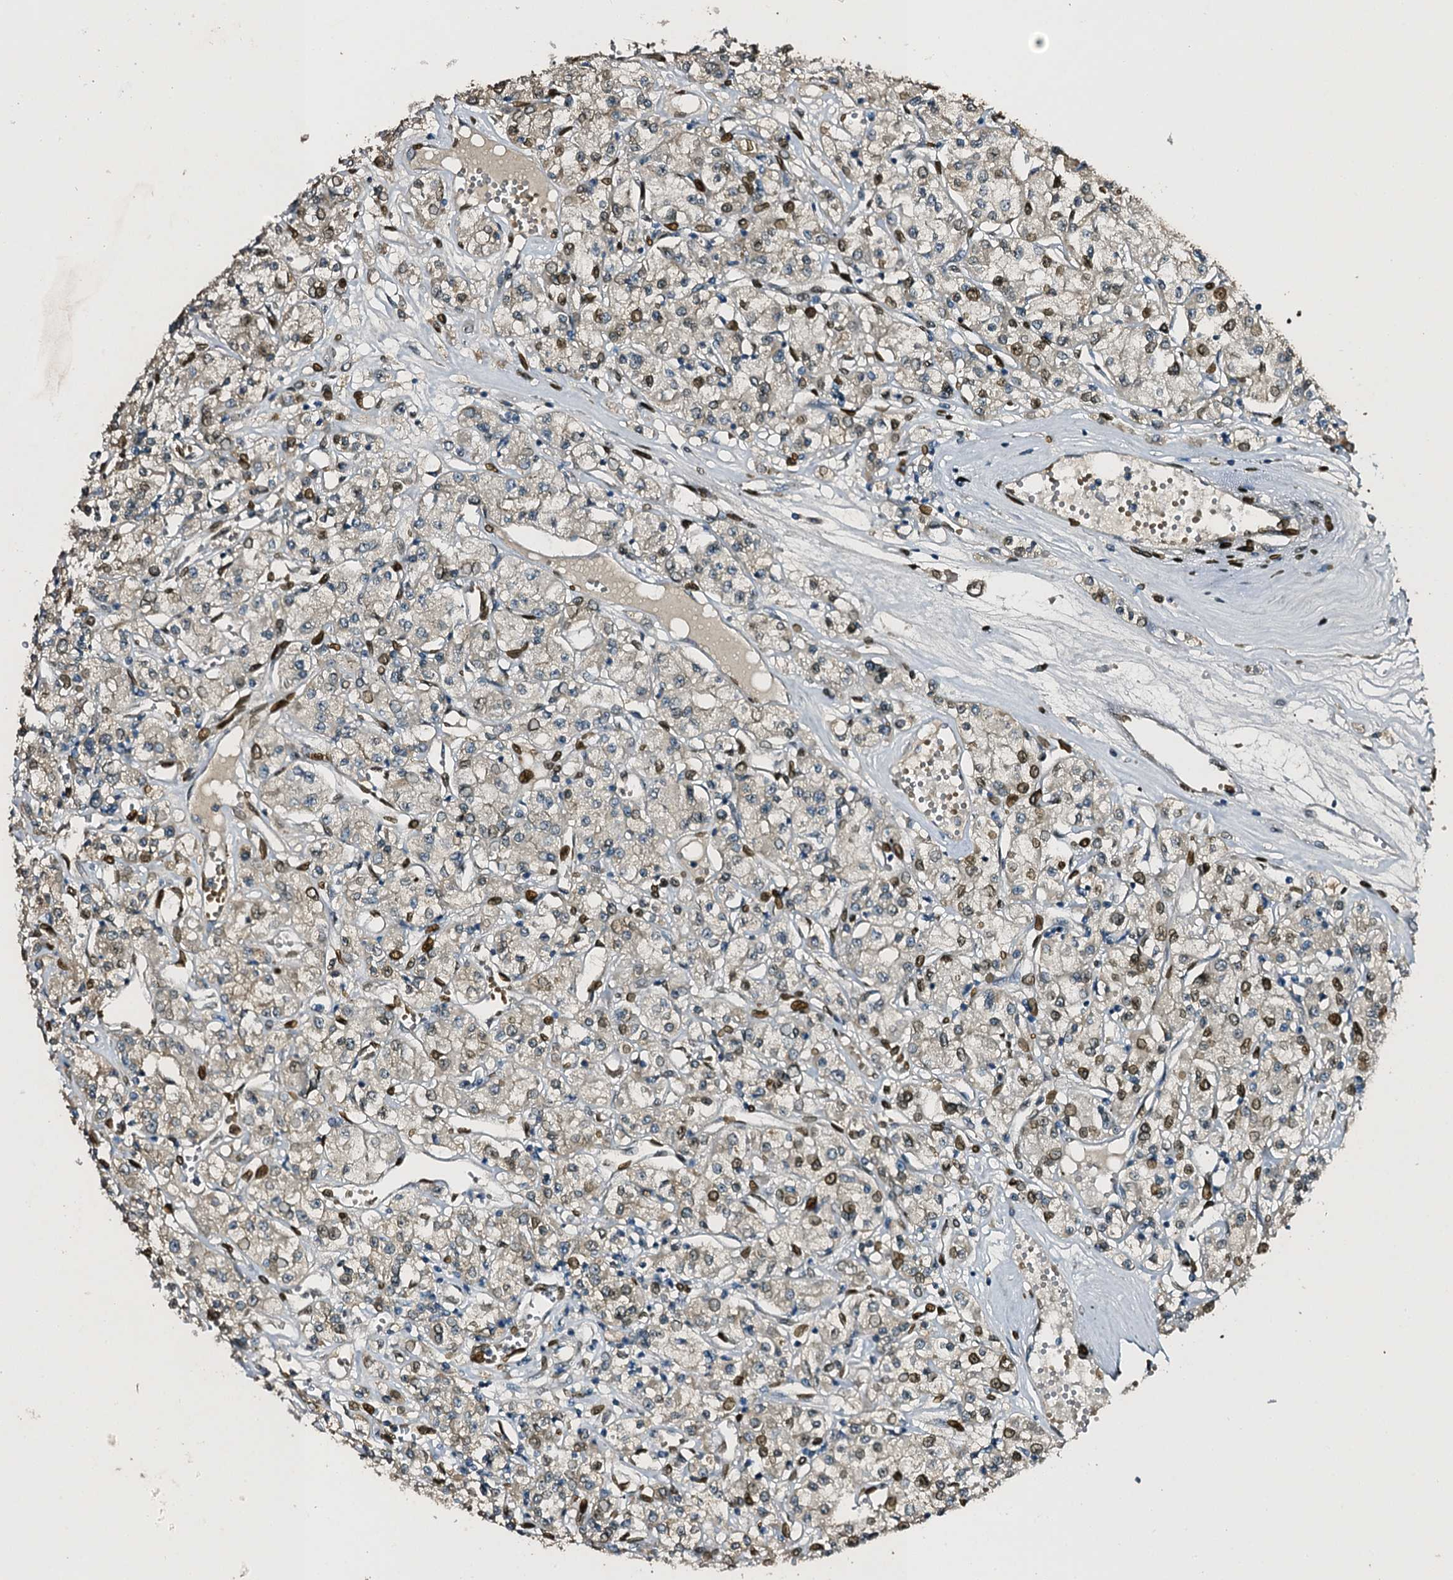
{"staining": {"intensity": "moderate", "quantity": "<25%", "location": "nuclear"}, "tissue": "renal cancer", "cell_type": "Tumor cells", "image_type": "cancer", "snomed": [{"axis": "morphology", "description": "Adenocarcinoma, NOS"}, {"axis": "topography", "description": "Kidney"}], "caption": "Protein positivity by IHC displays moderate nuclear positivity in approximately <25% of tumor cells in renal adenocarcinoma. The protein of interest is shown in brown color, while the nuclei are stained blue.", "gene": "SLC11A2", "patient": {"sex": "female", "age": 59}}